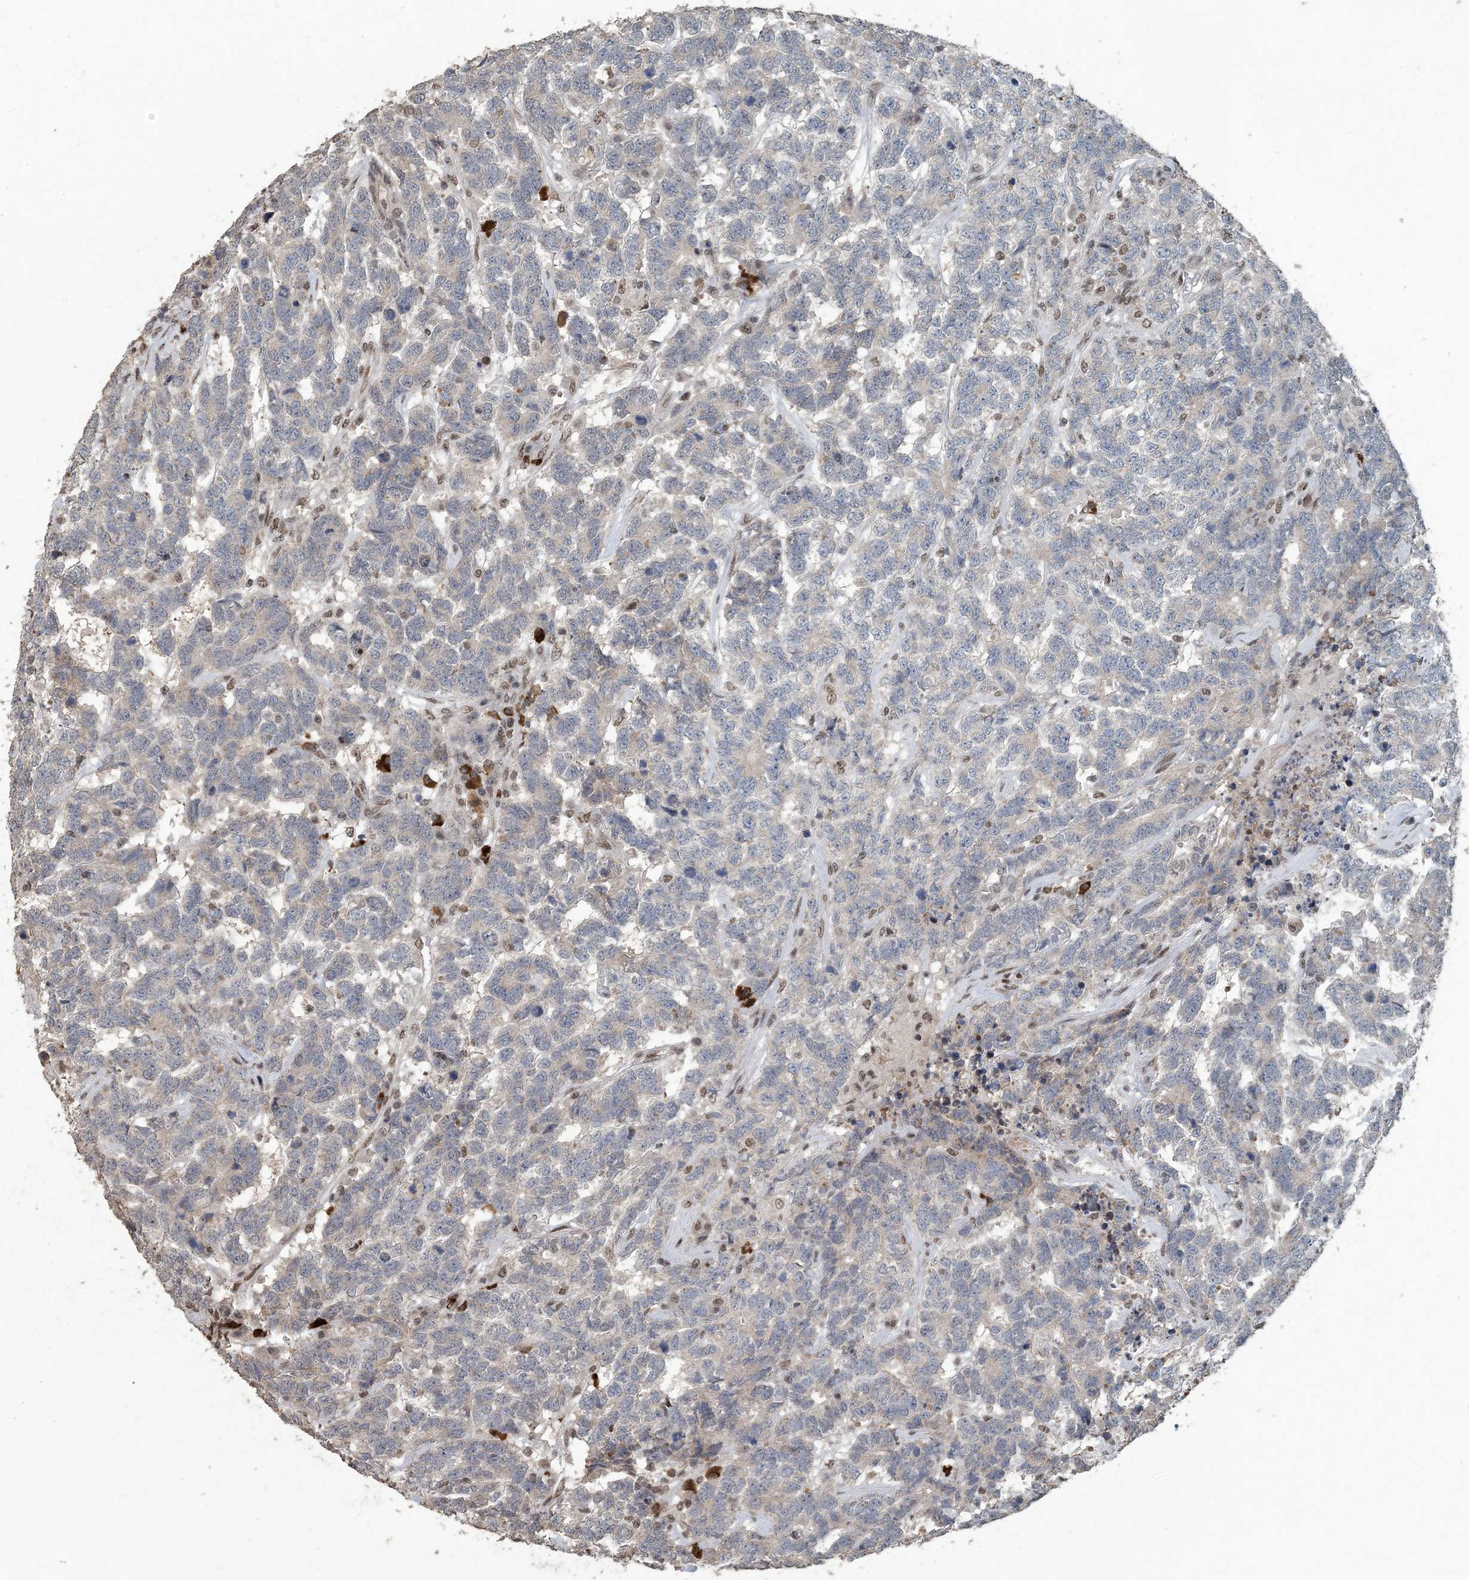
{"staining": {"intensity": "negative", "quantity": "none", "location": "none"}, "tissue": "testis cancer", "cell_type": "Tumor cells", "image_type": "cancer", "snomed": [{"axis": "morphology", "description": "Carcinoma, Embryonal, NOS"}, {"axis": "topography", "description": "Testis"}], "caption": "Tumor cells show no significant protein expression in testis cancer. The staining was performed using DAB (3,3'-diaminobenzidine) to visualize the protein expression in brown, while the nuclei were stained in blue with hematoxylin (Magnification: 20x).", "gene": "MBD2", "patient": {"sex": "male", "age": 26}}